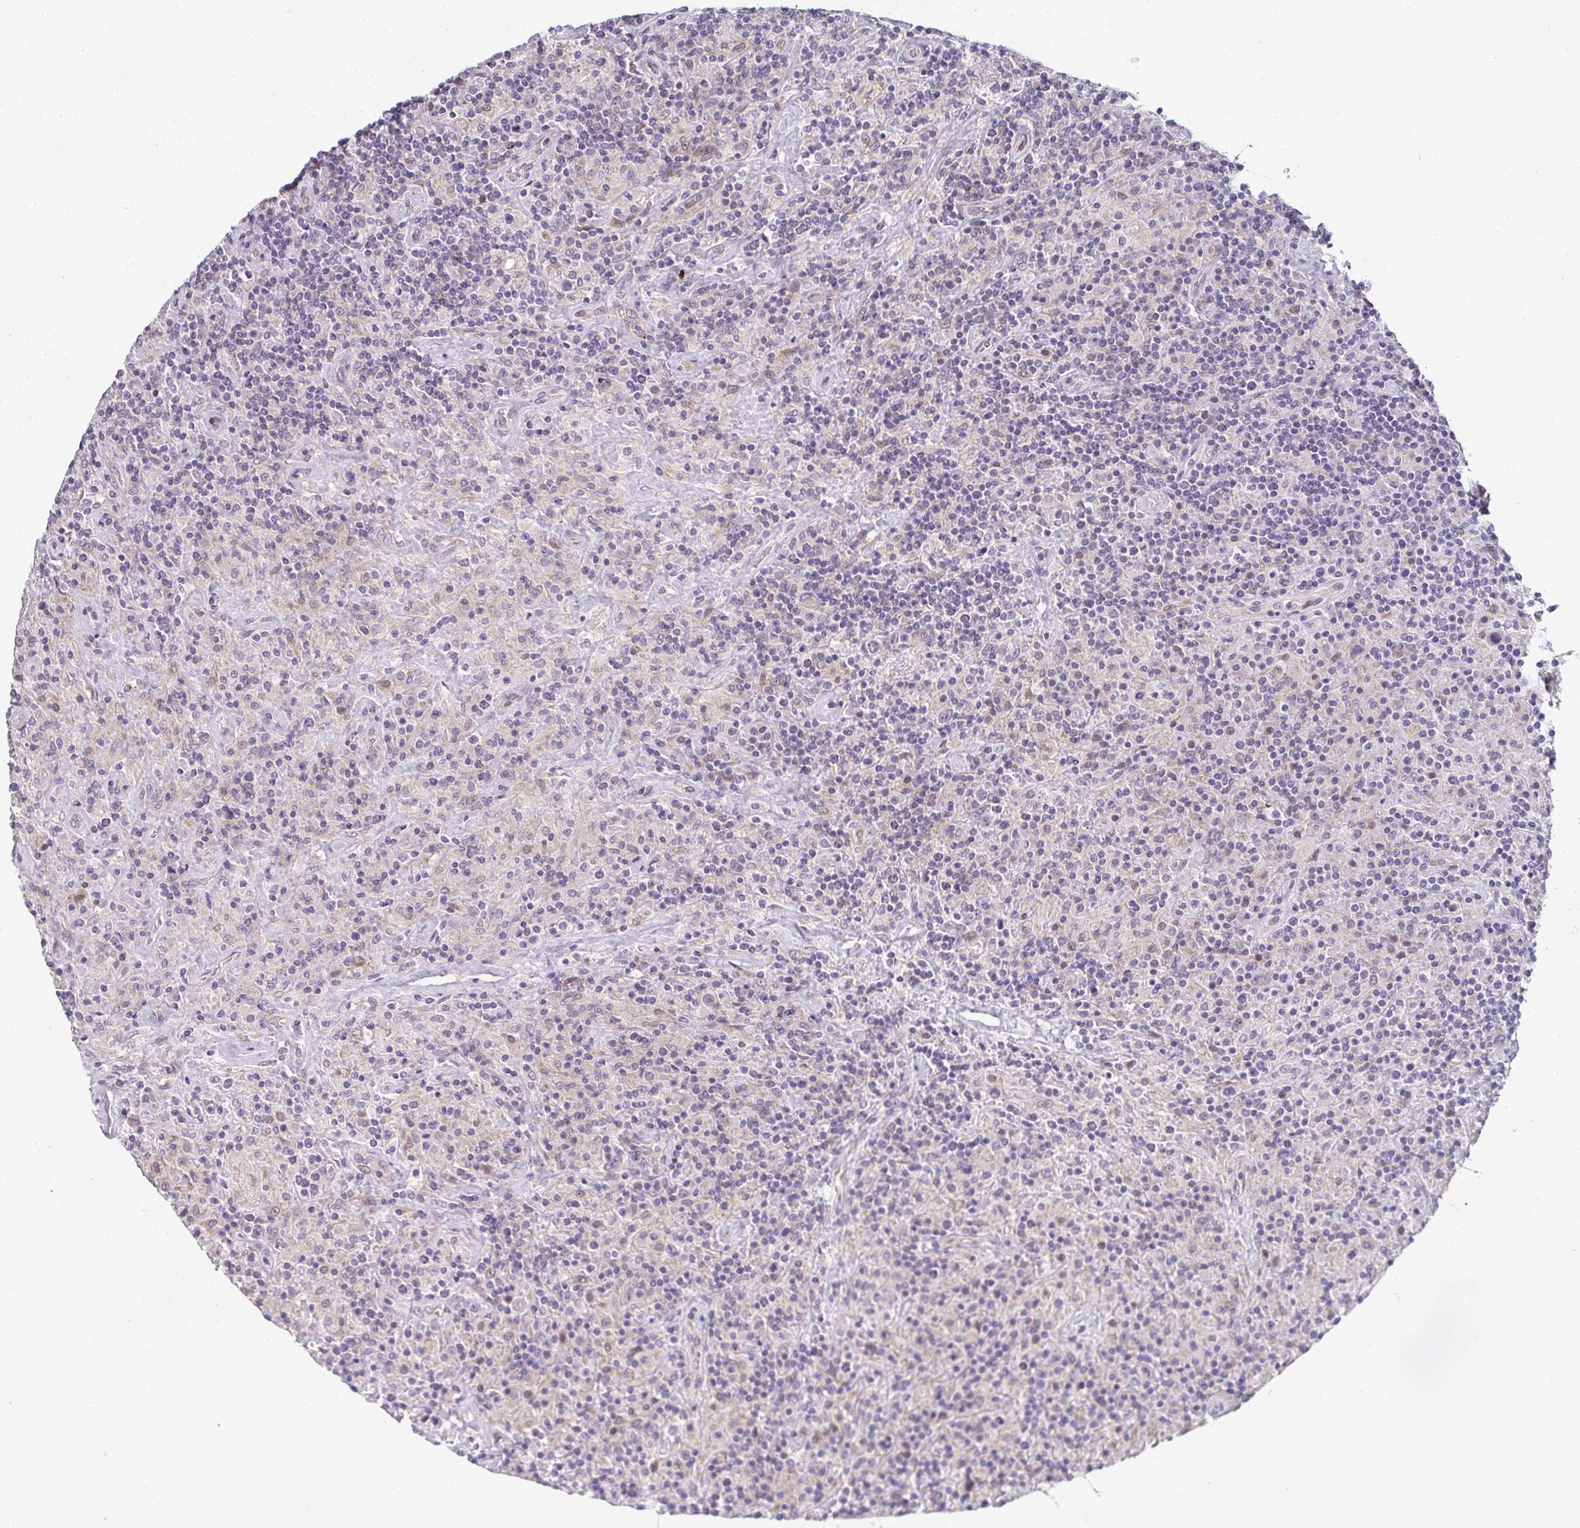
{"staining": {"intensity": "weak", "quantity": "<25%", "location": "nuclear"}, "tissue": "lymphoma", "cell_type": "Tumor cells", "image_type": "cancer", "snomed": [{"axis": "morphology", "description": "Hodgkin's disease, NOS"}, {"axis": "topography", "description": "Lymph node"}], "caption": "Hodgkin's disease was stained to show a protein in brown. There is no significant positivity in tumor cells.", "gene": "TNFRSF10A", "patient": {"sex": "male", "age": 70}}